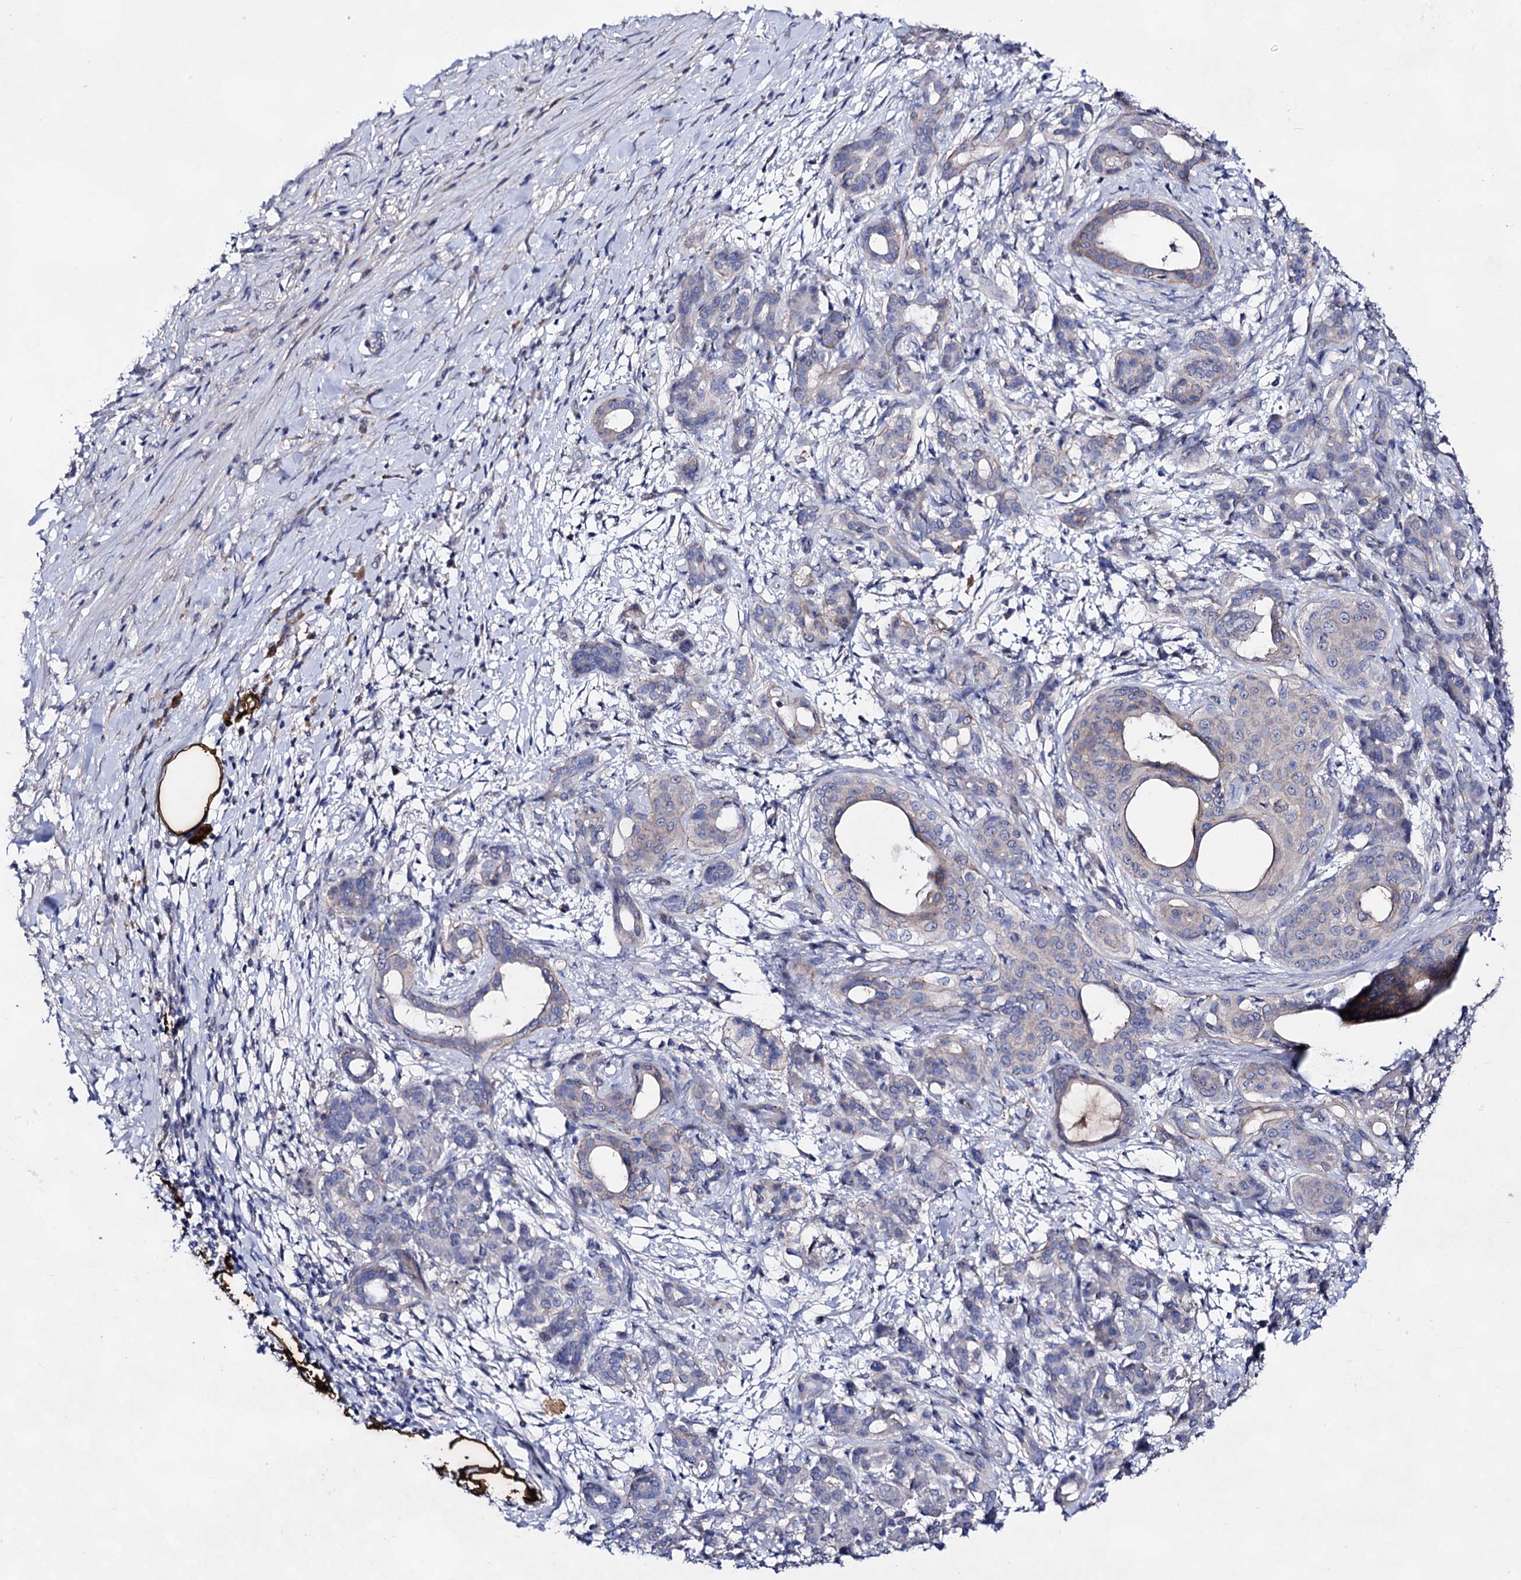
{"staining": {"intensity": "negative", "quantity": "none", "location": "none"}, "tissue": "pancreatic cancer", "cell_type": "Tumor cells", "image_type": "cancer", "snomed": [{"axis": "morphology", "description": "Adenocarcinoma, NOS"}, {"axis": "topography", "description": "Pancreas"}], "caption": "This histopathology image is of adenocarcinoma (pancreatic) stained with IHC to label a protein in brown with the nuclei are counter-stained blue. There is no expression in tumor cells.", "gene": "PLIN1", "patient": {"sex": "female", "age": 55}}